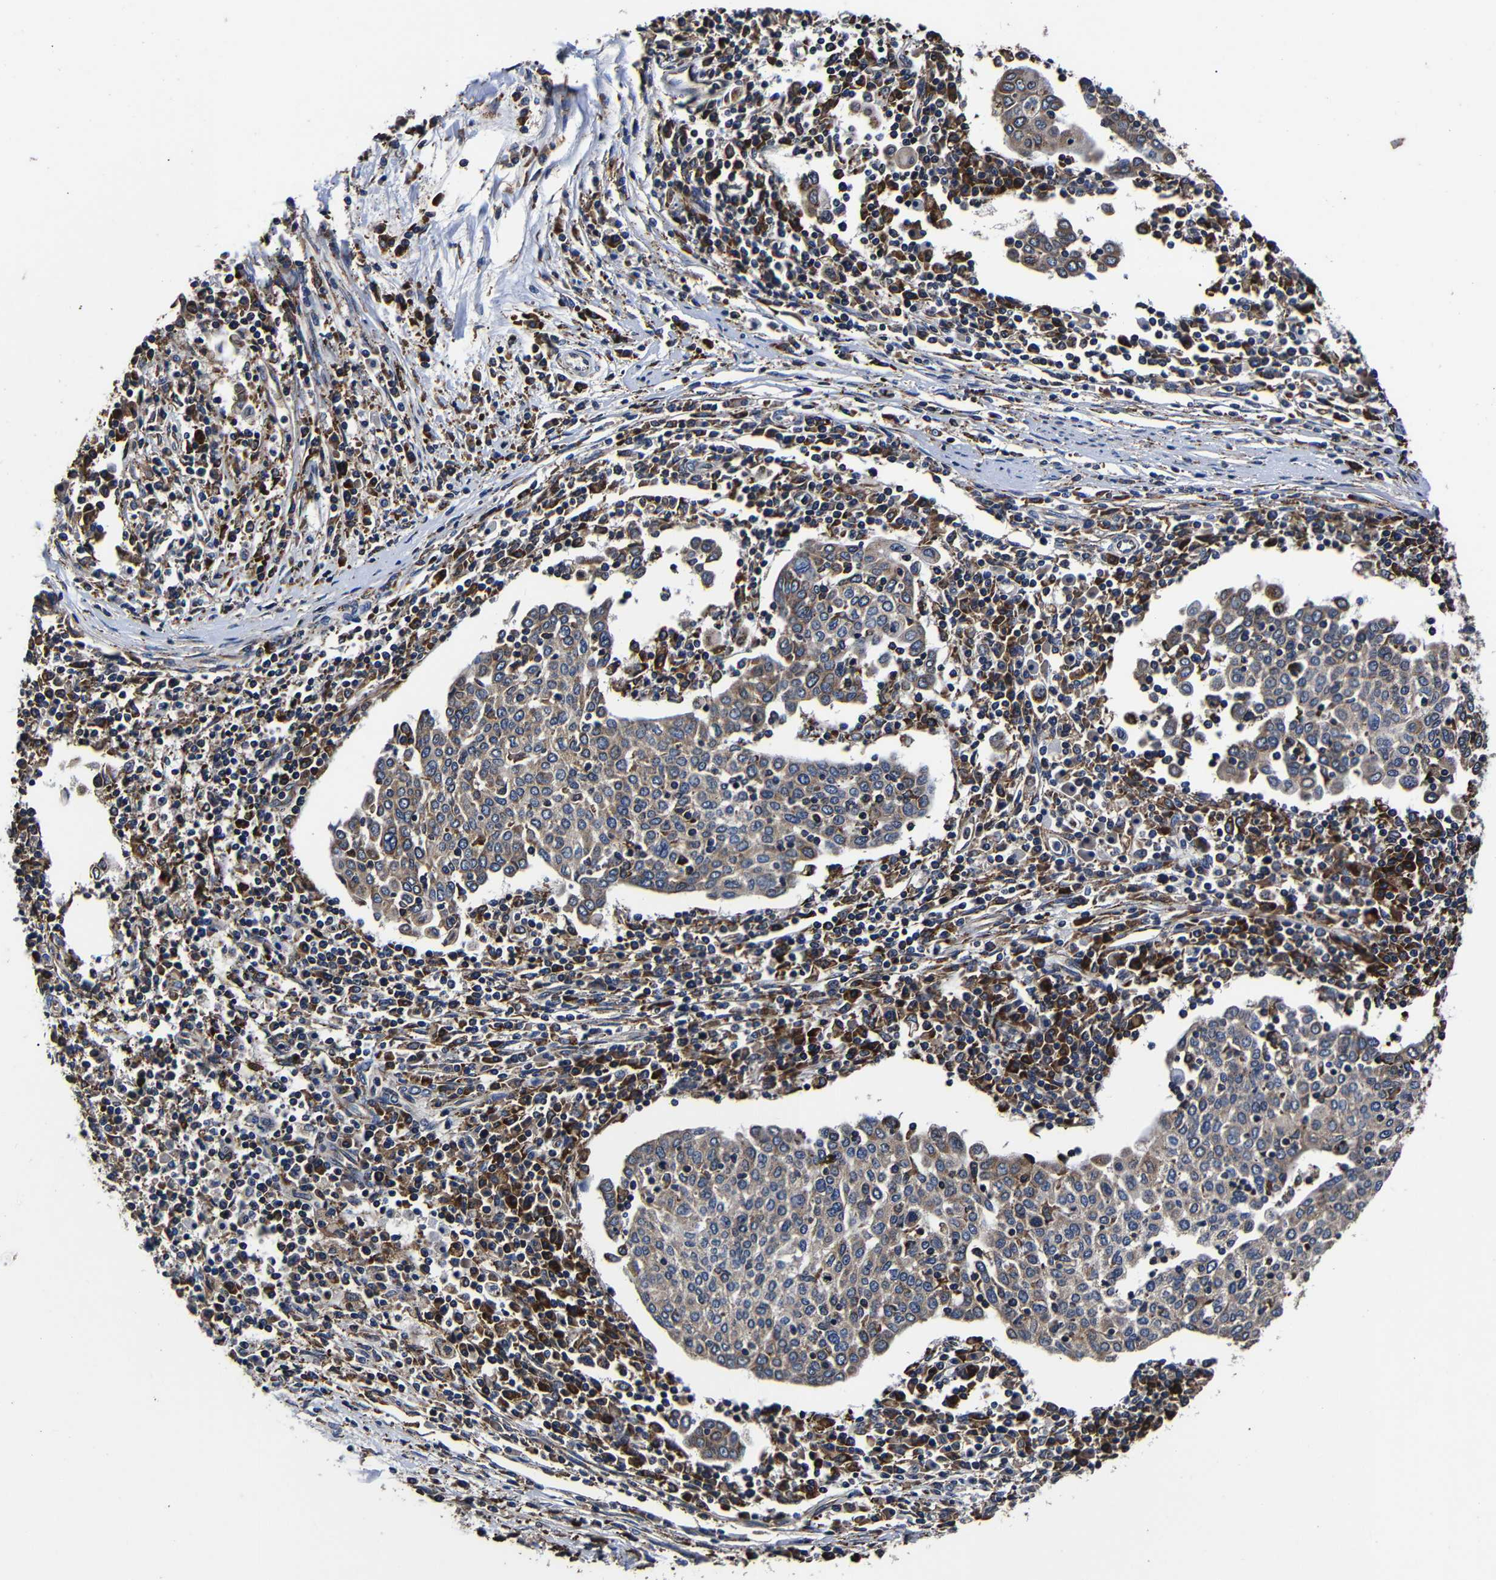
{"staining": {"intensity": "strong", "quantity": "25%-75%", "location": "cytoplasmic/membranous"}, "tissue": "cervical cancer", "cell_type": "Tumor cells", "image_type": "cancer", "snomed": [{"axis": "morphology", "description": "Squamous cell carcinoma, NOS"}, {"axis": "topography", "description": "Cervix"}], "caption": "A brown stain highlights strong cytoplasmic/membranous expression of a protein in cervical squamous cell carcinoma tumor cells.", "gene": "SCN9A", "patient": {"sex": "female", "age": 40}}